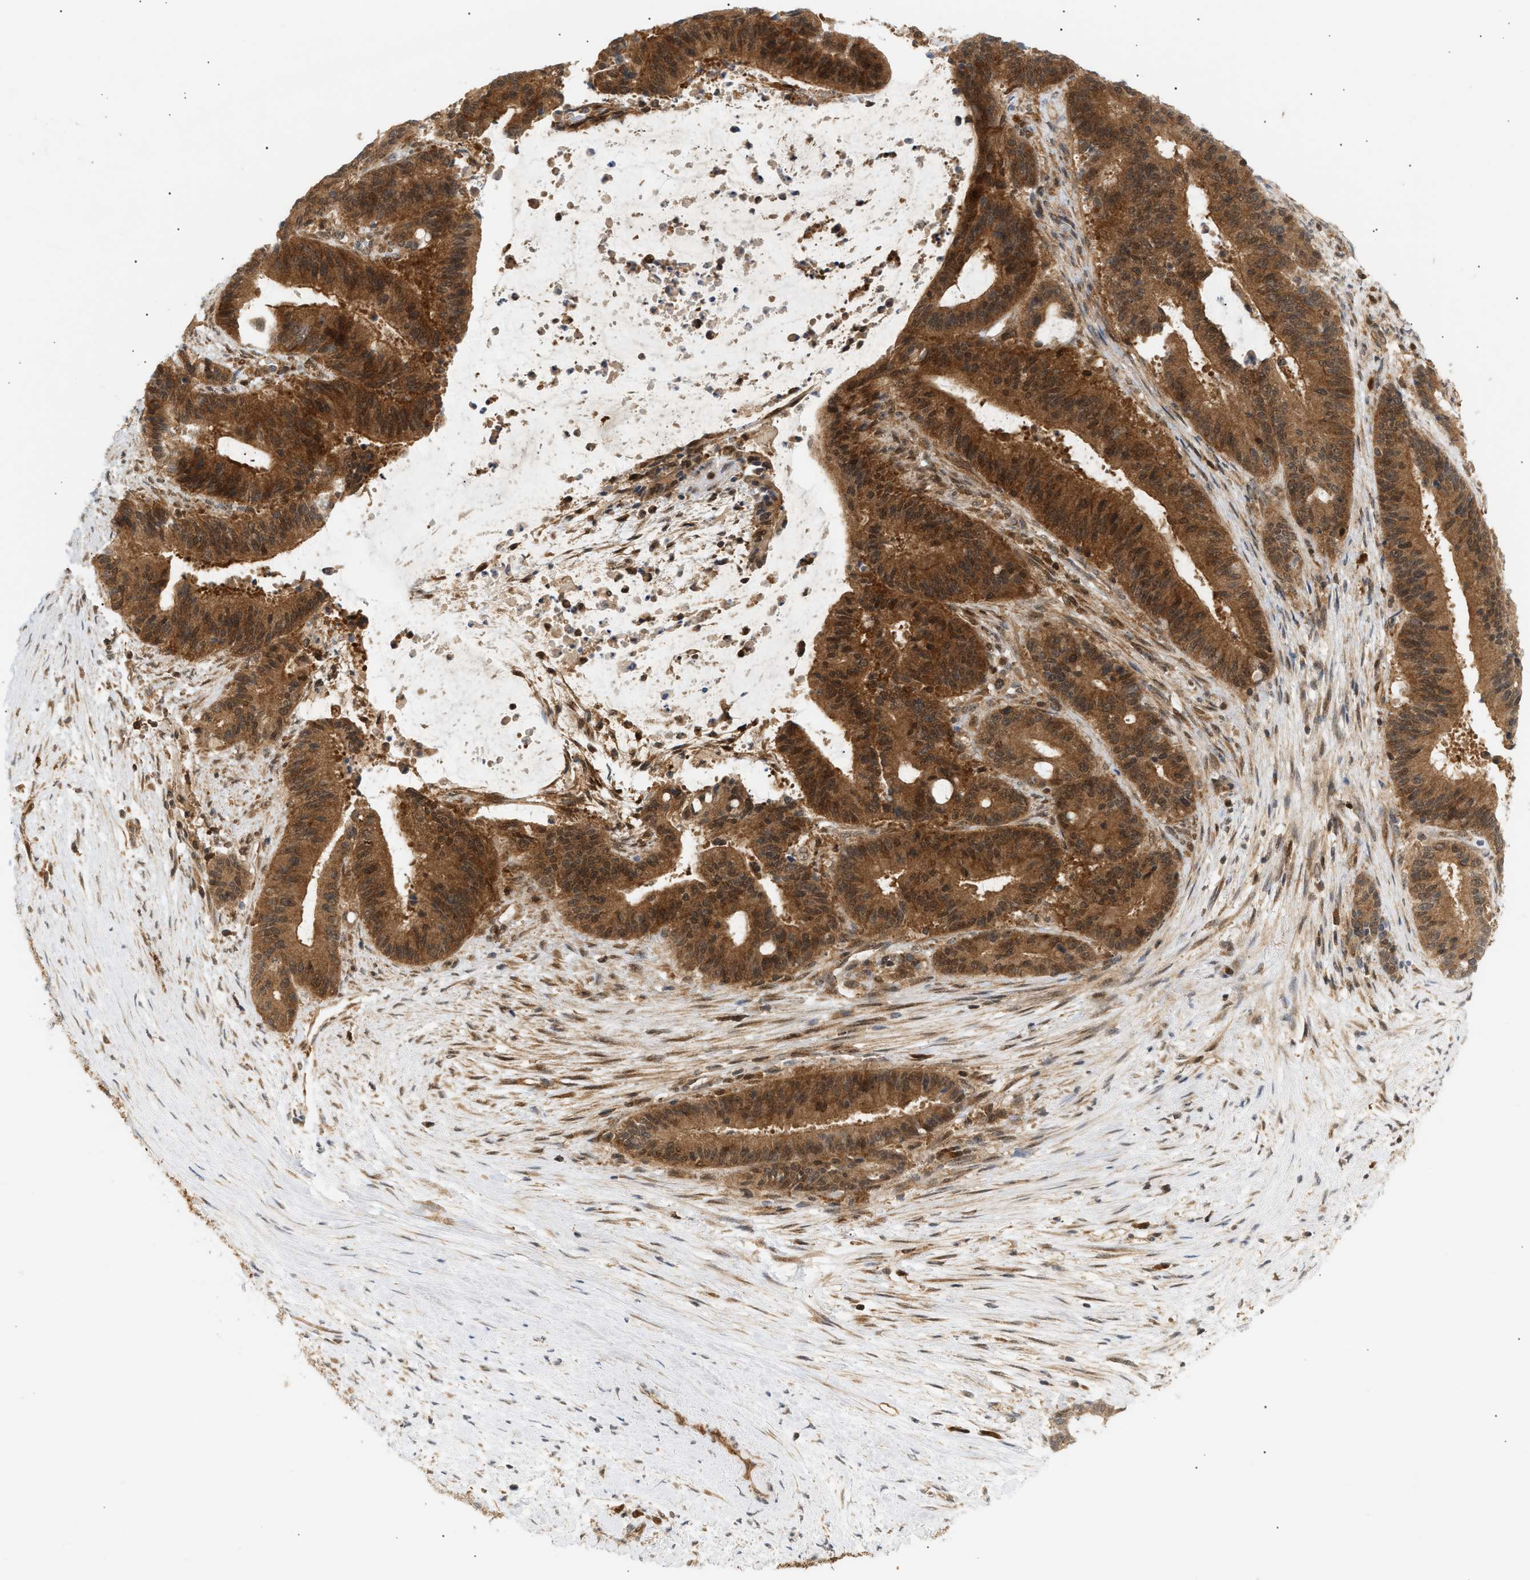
{"staining": {"intensity": "strong", "quantity": ">75%", "location": "cytoplasmic/membranous"}, "tissue": "liver cancer", "cell_type": "Tumor cells", "image_type": "cancer", "snomed": [{"axis": "morphology", "description": "Cholangiocarcinoma"}, {"axis": "topography", "description": "Liver"}], "caption": "This is an image of immunohistochemistry staining of liver cholangiocarcinoma, which shows strong expression in the cytoplasmic/membranous of tumor cells.", "gene": "SHC1", "patient": {"sex": "female", "age": 73}}